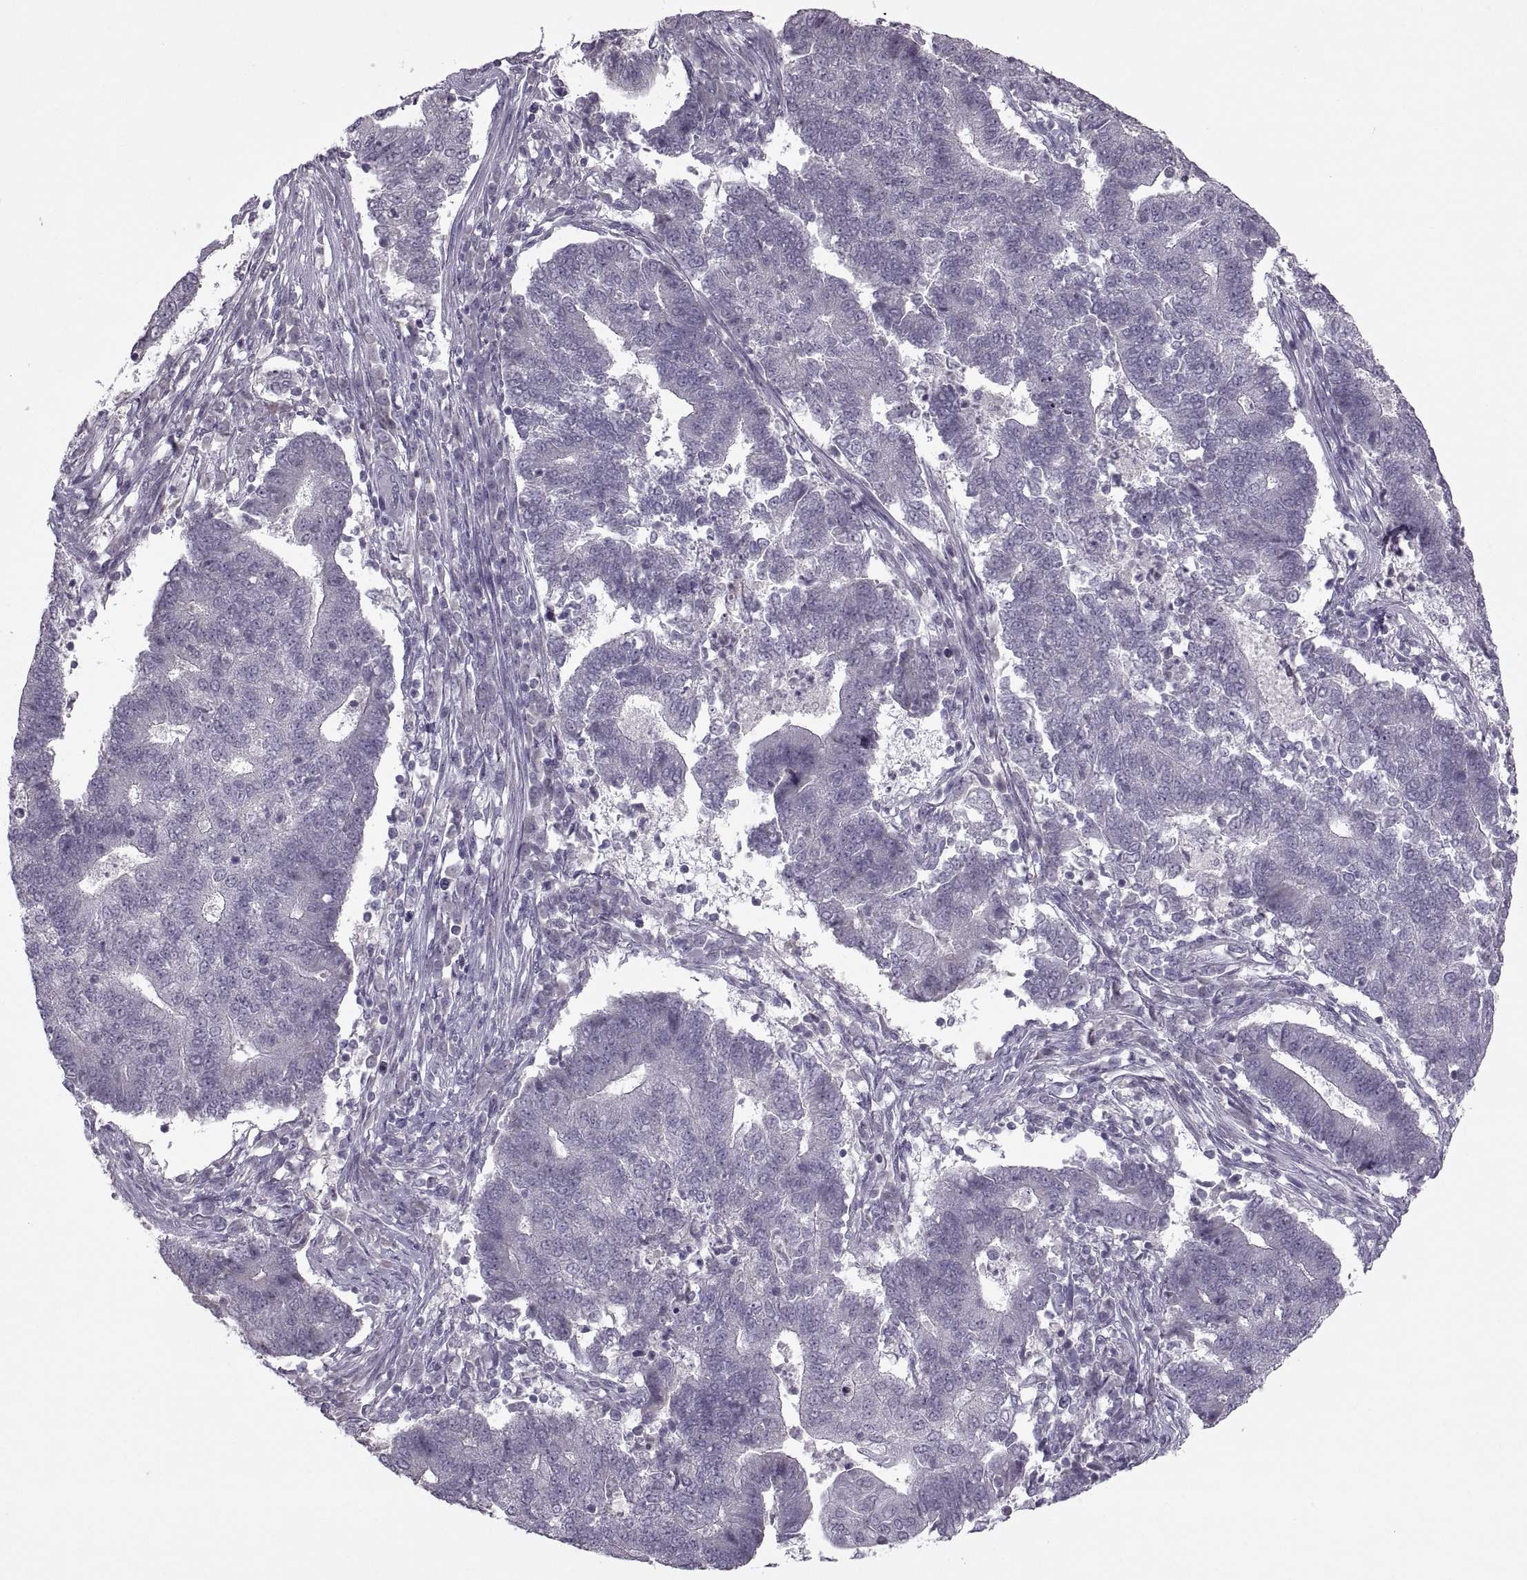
{"staining": {"intensity": "negative", "quantity": "none", "location": "none"}, "tissue": "endometrial cancer", "cell_type": "Tumor cells", "image_type": "cancer", "snomed": [{"axis": "morphology", "description": "Adenocarcinoma, NOS"}, {"axis": "topography", "description": "Uterus"}, {"axis": "topography", "description": "Endometrium"}], "caption": "High power microscopy photomicrograph of an immunohistochemistry (IHC) histopathology image of endometrial adenocarcinoma, revealing no significant positivity in tumor cells.", "gene": "MGAT4D", "patient": {"sex": "female", "age": 54}}